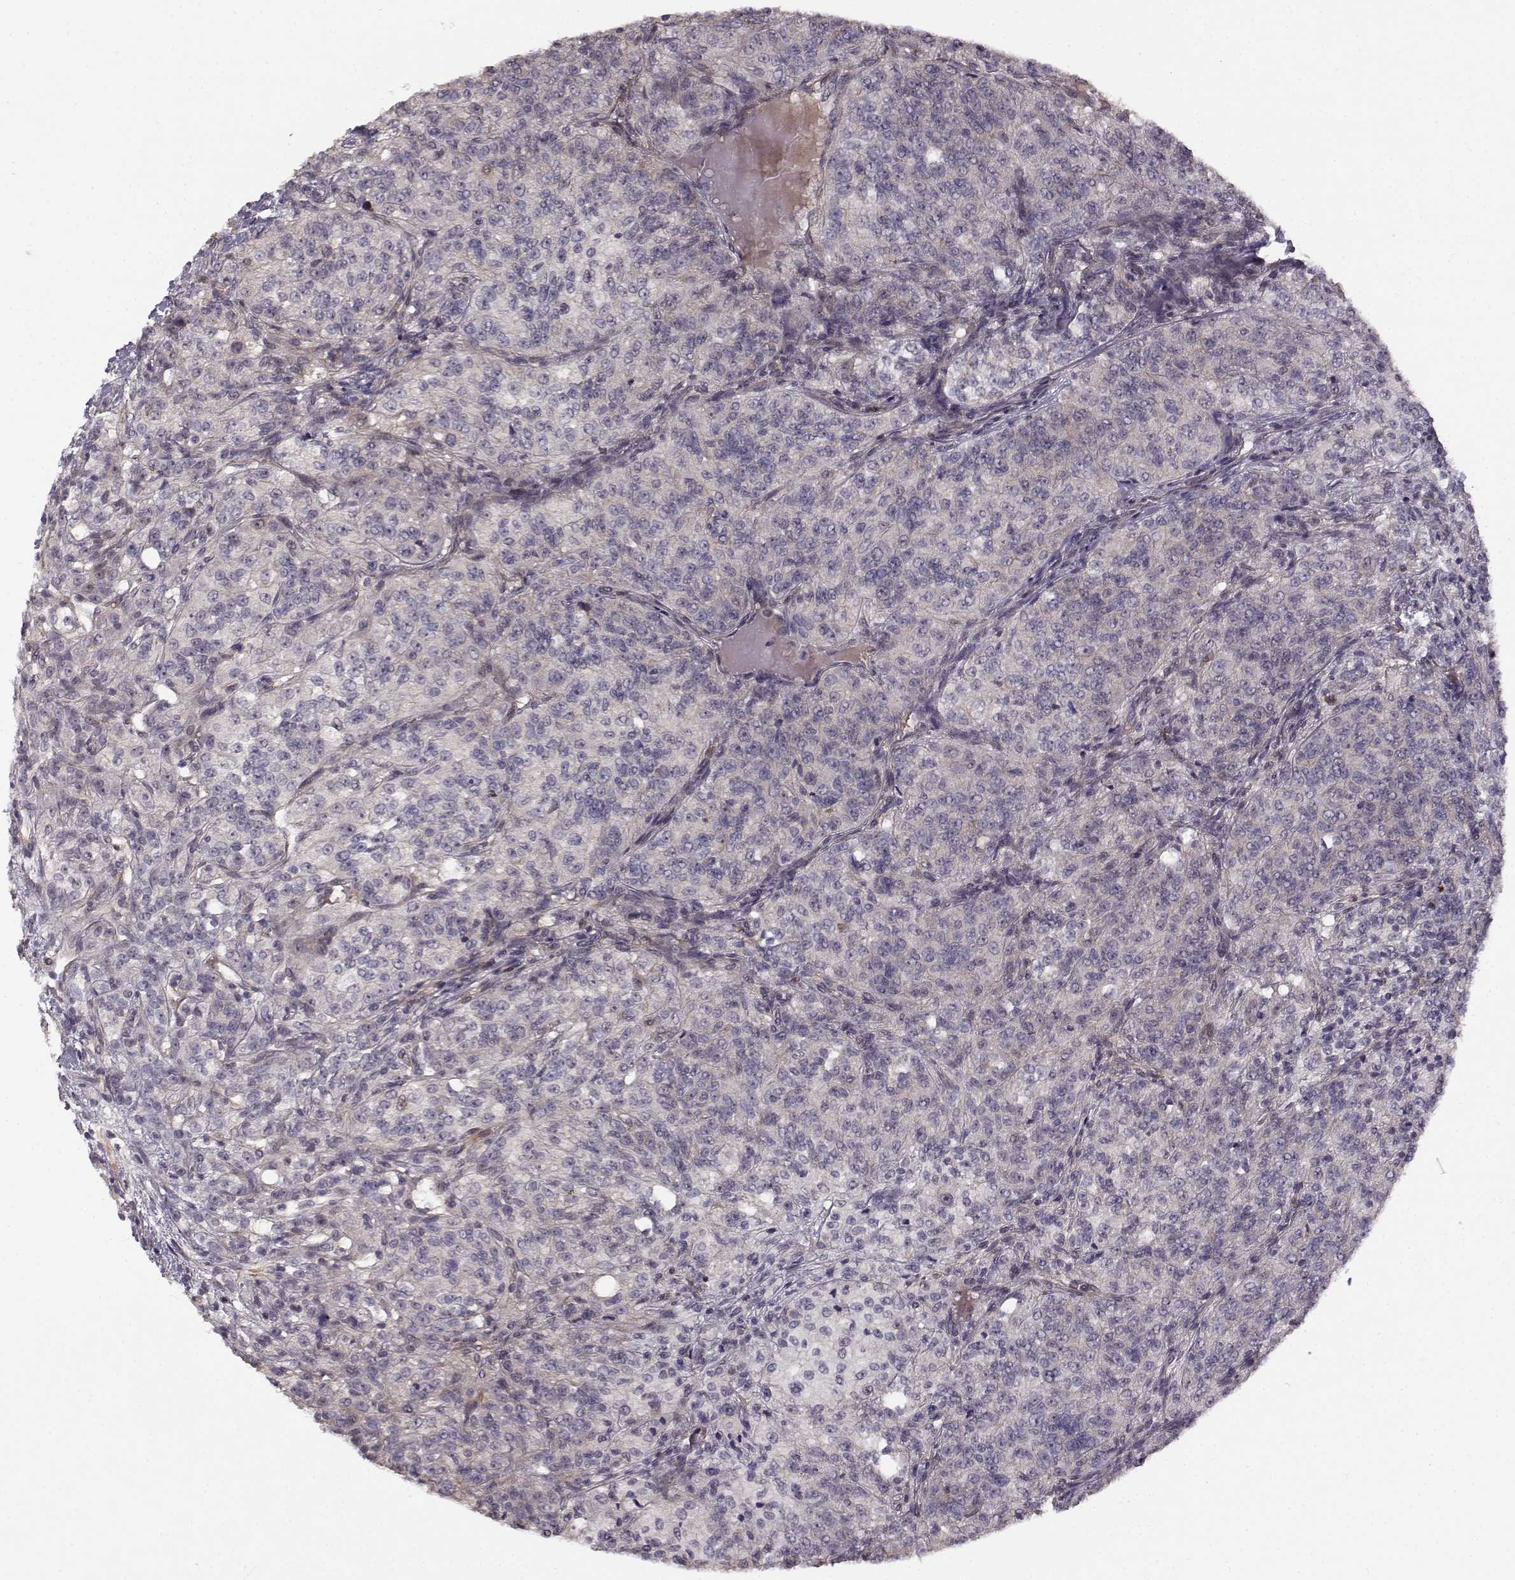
{"staining": {"intensity": "negative", "quantity": "none", "location": "none"}, "tissue": "renal cancer", "cell_type": "Tumor cells", "image_type": "cancer", "snomed": [{"axis": "morphology", "description": "Adenocarcinoma, NOS"}, {"axis": "topography", "description": "Kidney"}], "caption": "This is an immunohistochemistry micrograph of human renal cancer. There is no staining in tumor cells.", "gene": "RGS9BP", "patient": {"sex": "female", "age": 63}}